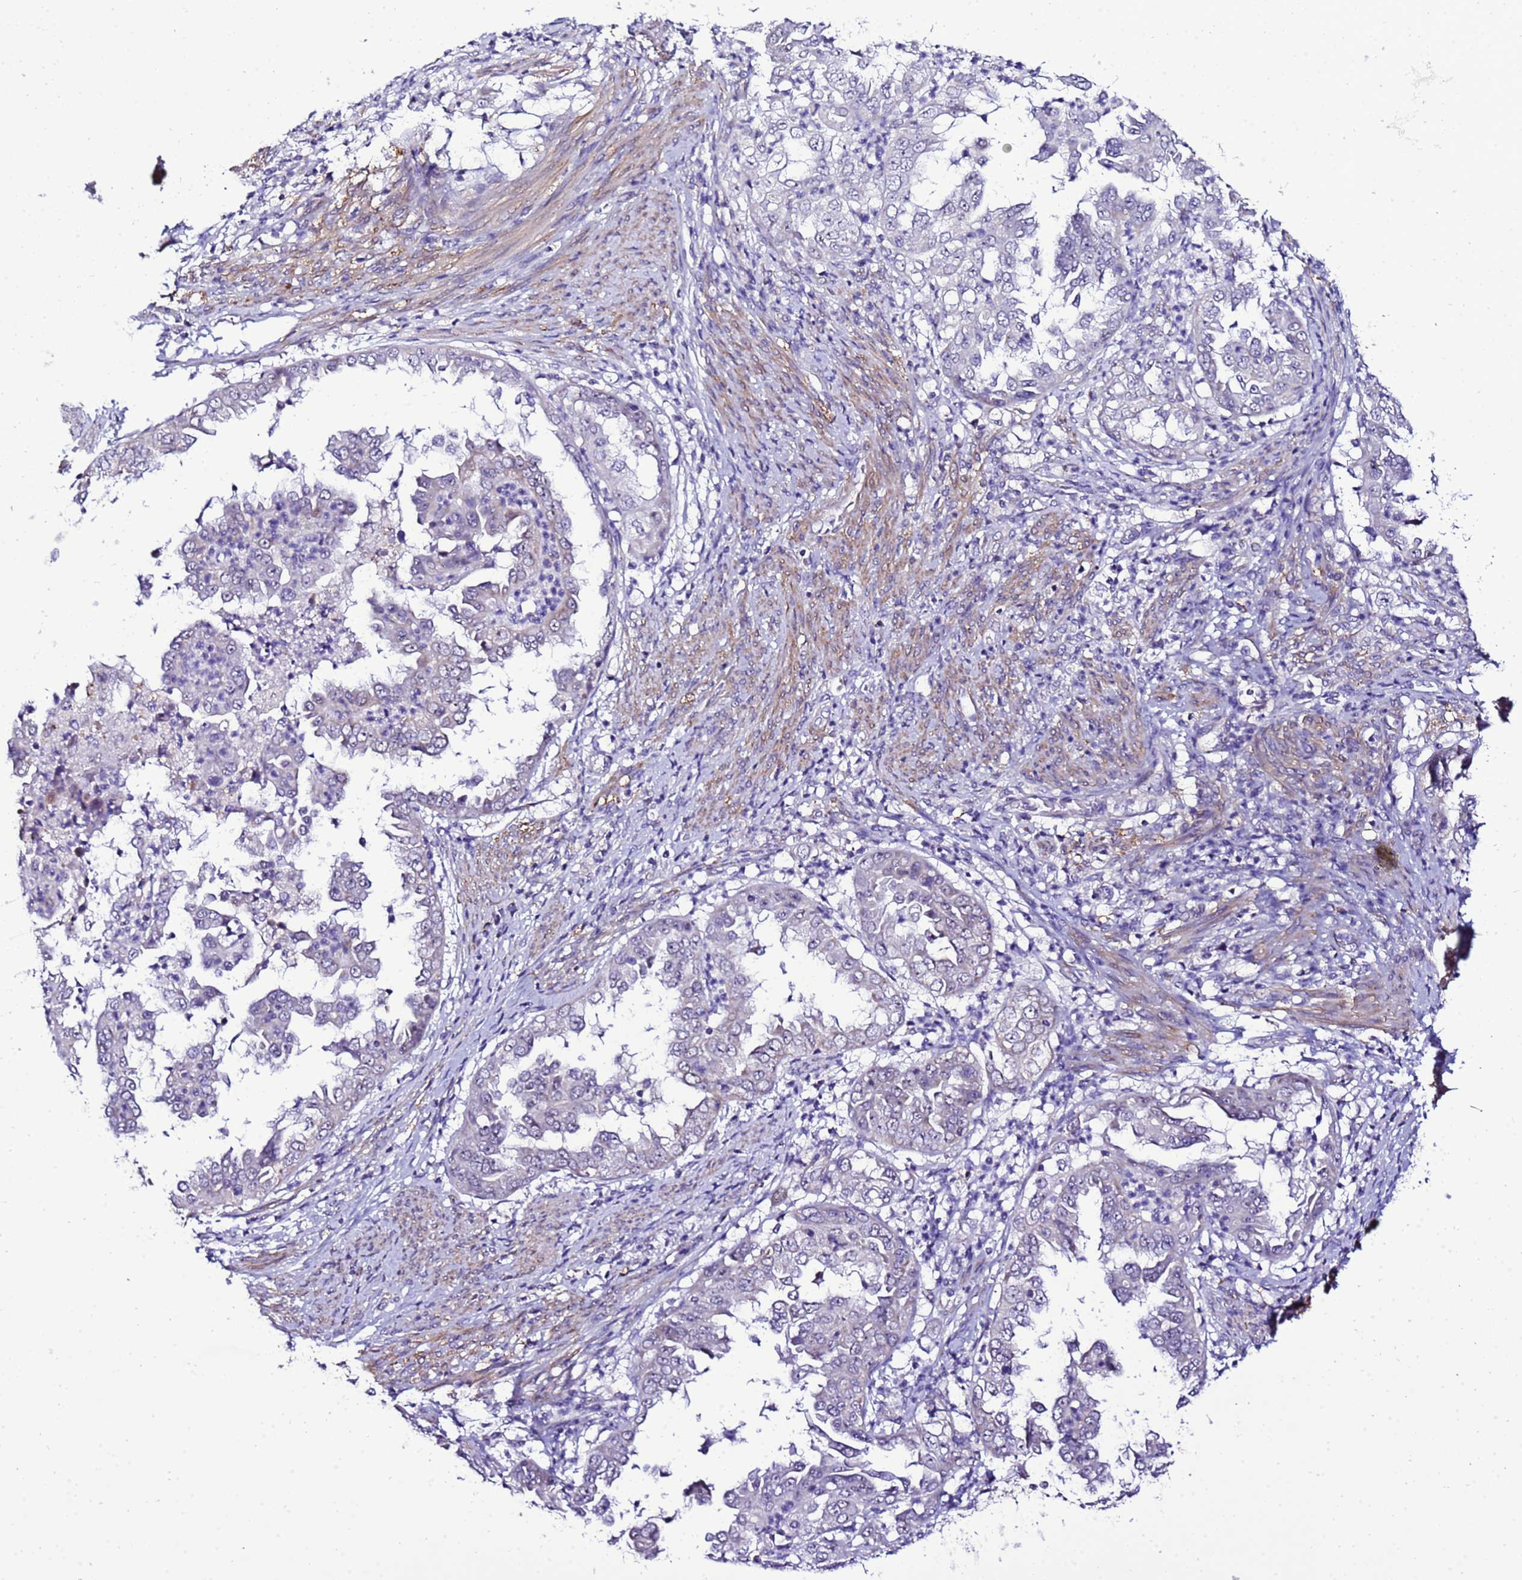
{"staining": {"intensity": "negative", "quantity": "none", "location": "none"}, "tissue": "endometrial cancer", "cell_type": "Tumor cells", "image_type": "cancer", "snomed": [{"axis": "morphology", "description": "Adenocarcinoma, NOS"}, {"axis": "topography", "description": "Endometrium"}], "caption": "Human endometrial adenocarcinoma stained for a protein using immunohistochemistry exhibits no expression in tumor cells.", "gene": "DPH6", "patient": {"sex": "female", "age": 85}}